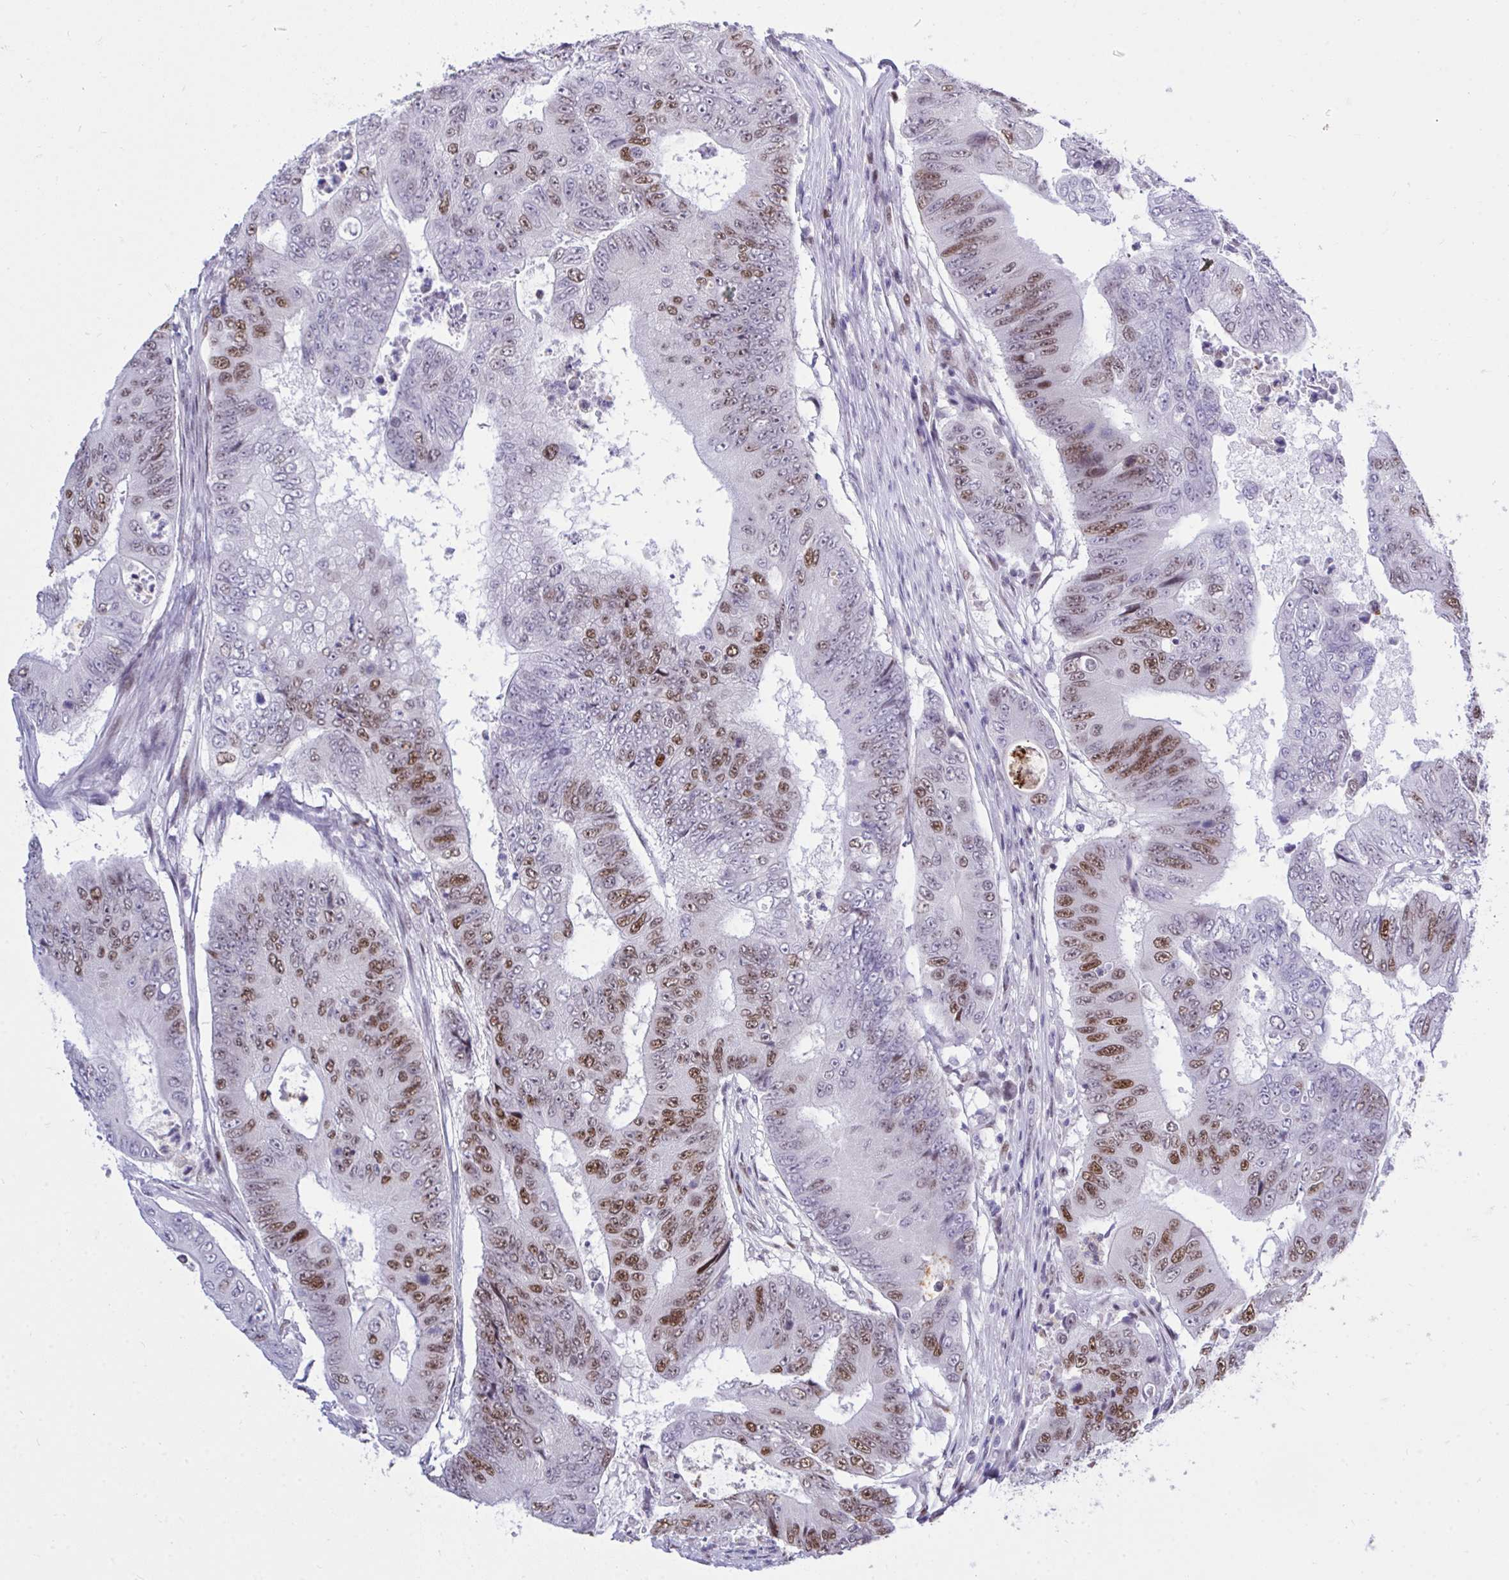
{"staining": {"intensity": "moderate", "quantity": "25%-75%", "location": "nuclear"}, "tissue": "colorectal cancer", "cell_type": "Tumor cells", "image_type": "cancer", "snomed": [{"axis": "morphology", "description": "Adenocarcinoma, NOS"}, {"axis": "topography", "description": "Colon"}], "caption": "Colorectal cancer was stained to show a protein in brown. There is medium levels of moderate nuclear expression in approximately 25%-75% of tumor cells.", "gene": "C1QL2", "patient": {"sex": "female", "age": 48}}